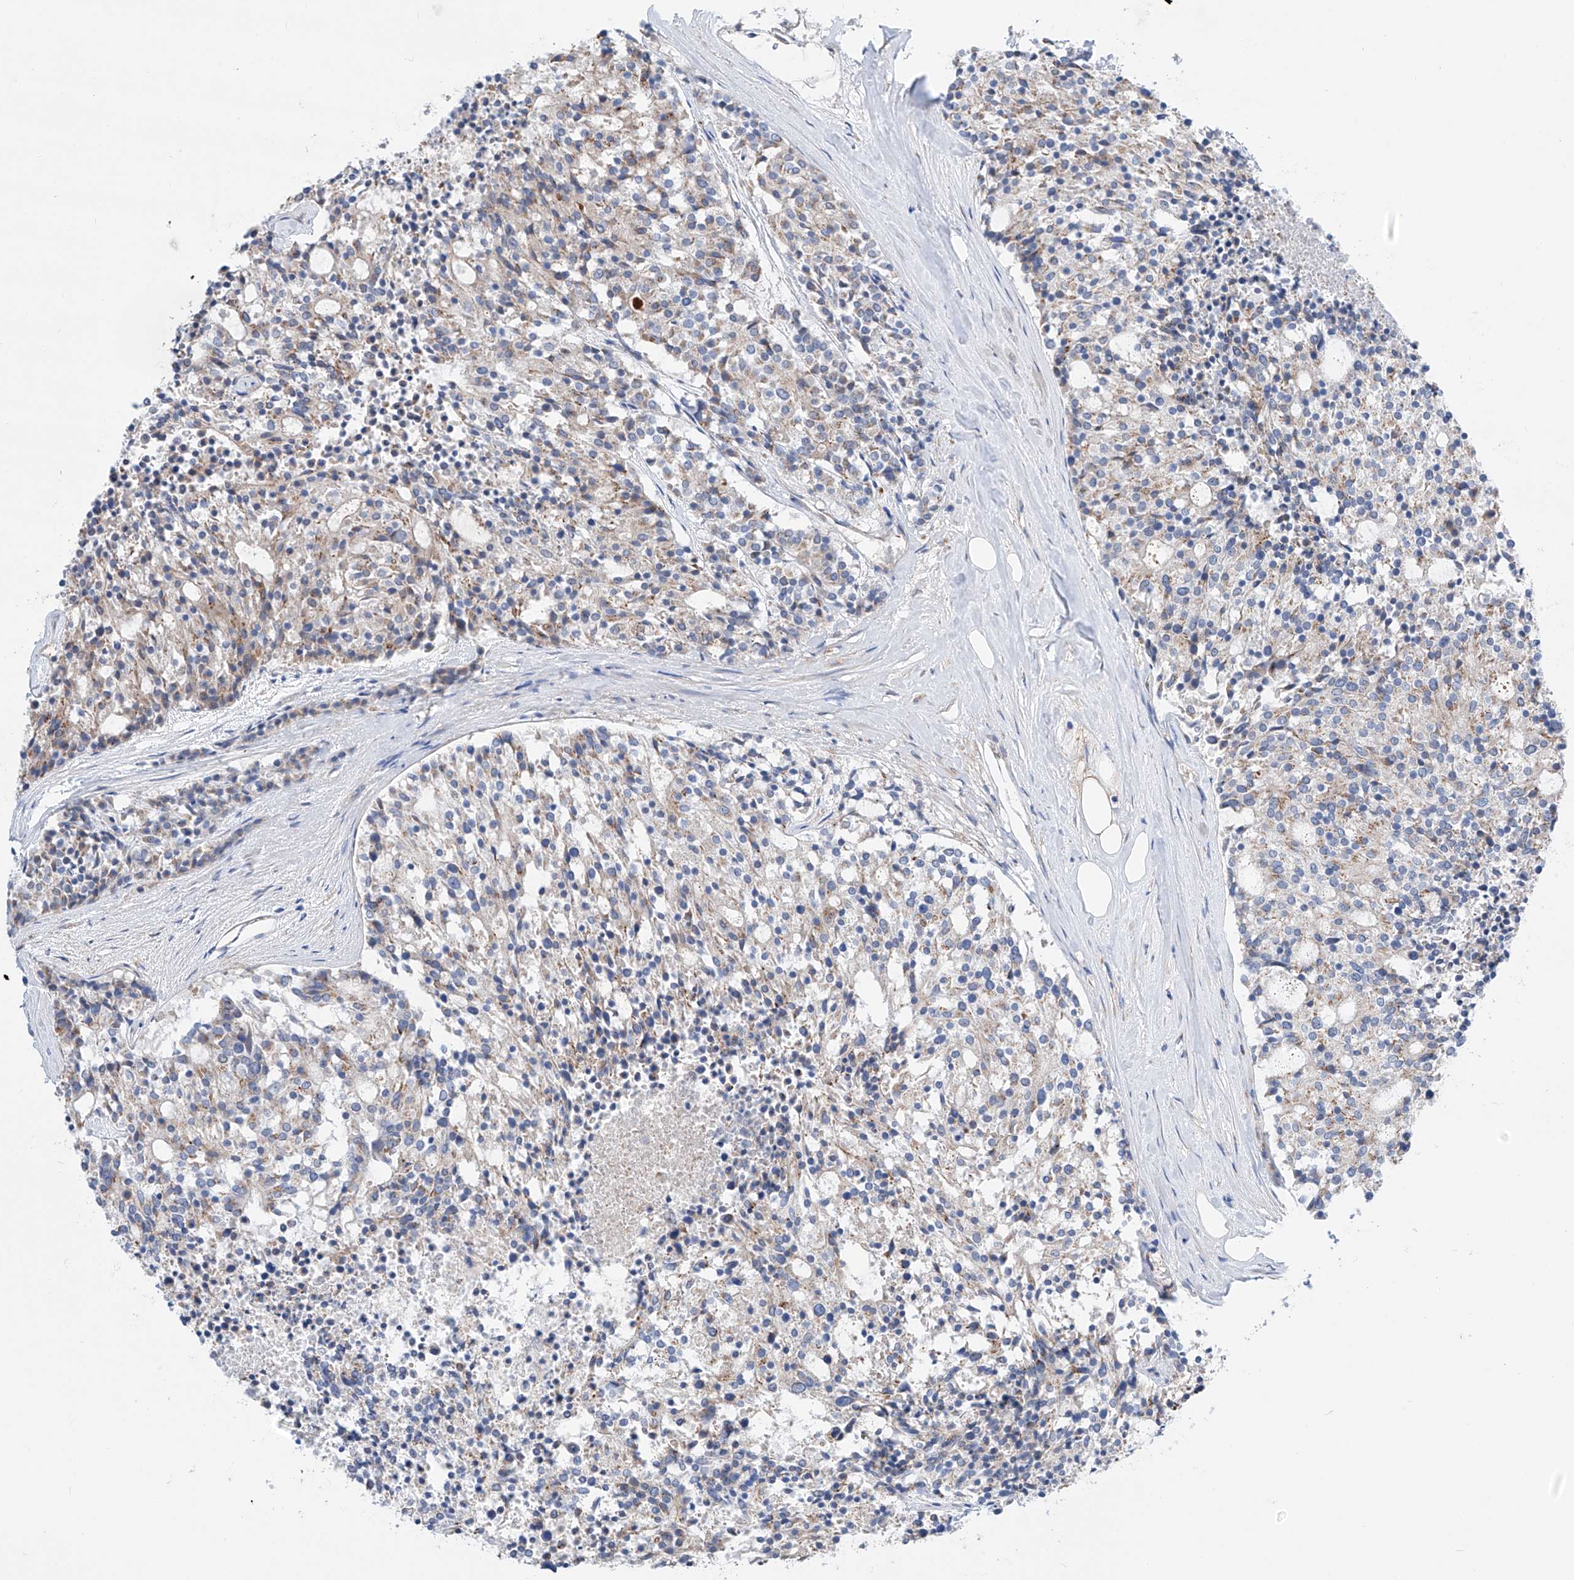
{"staining": {"intensity": "weak", "quantity": "<25%", "location": "cytoplasmic/membranous"}, "tissue": "carcinoid", "cell_type": "Tumor cells", "image_type": "cancer", "snomed": [{"axis": "morphology", "description": "Carcinoid, malignant, NOS"}, {"axis": "topography", "description": "Pancreas"}], "caption": "Histopathology image shows no protein staining in tumor cells of carcinoid tissue. Nuclei are stained in blue.", "gene": "SLC22A7", "patient": {"sex": "female", "age": 54}}